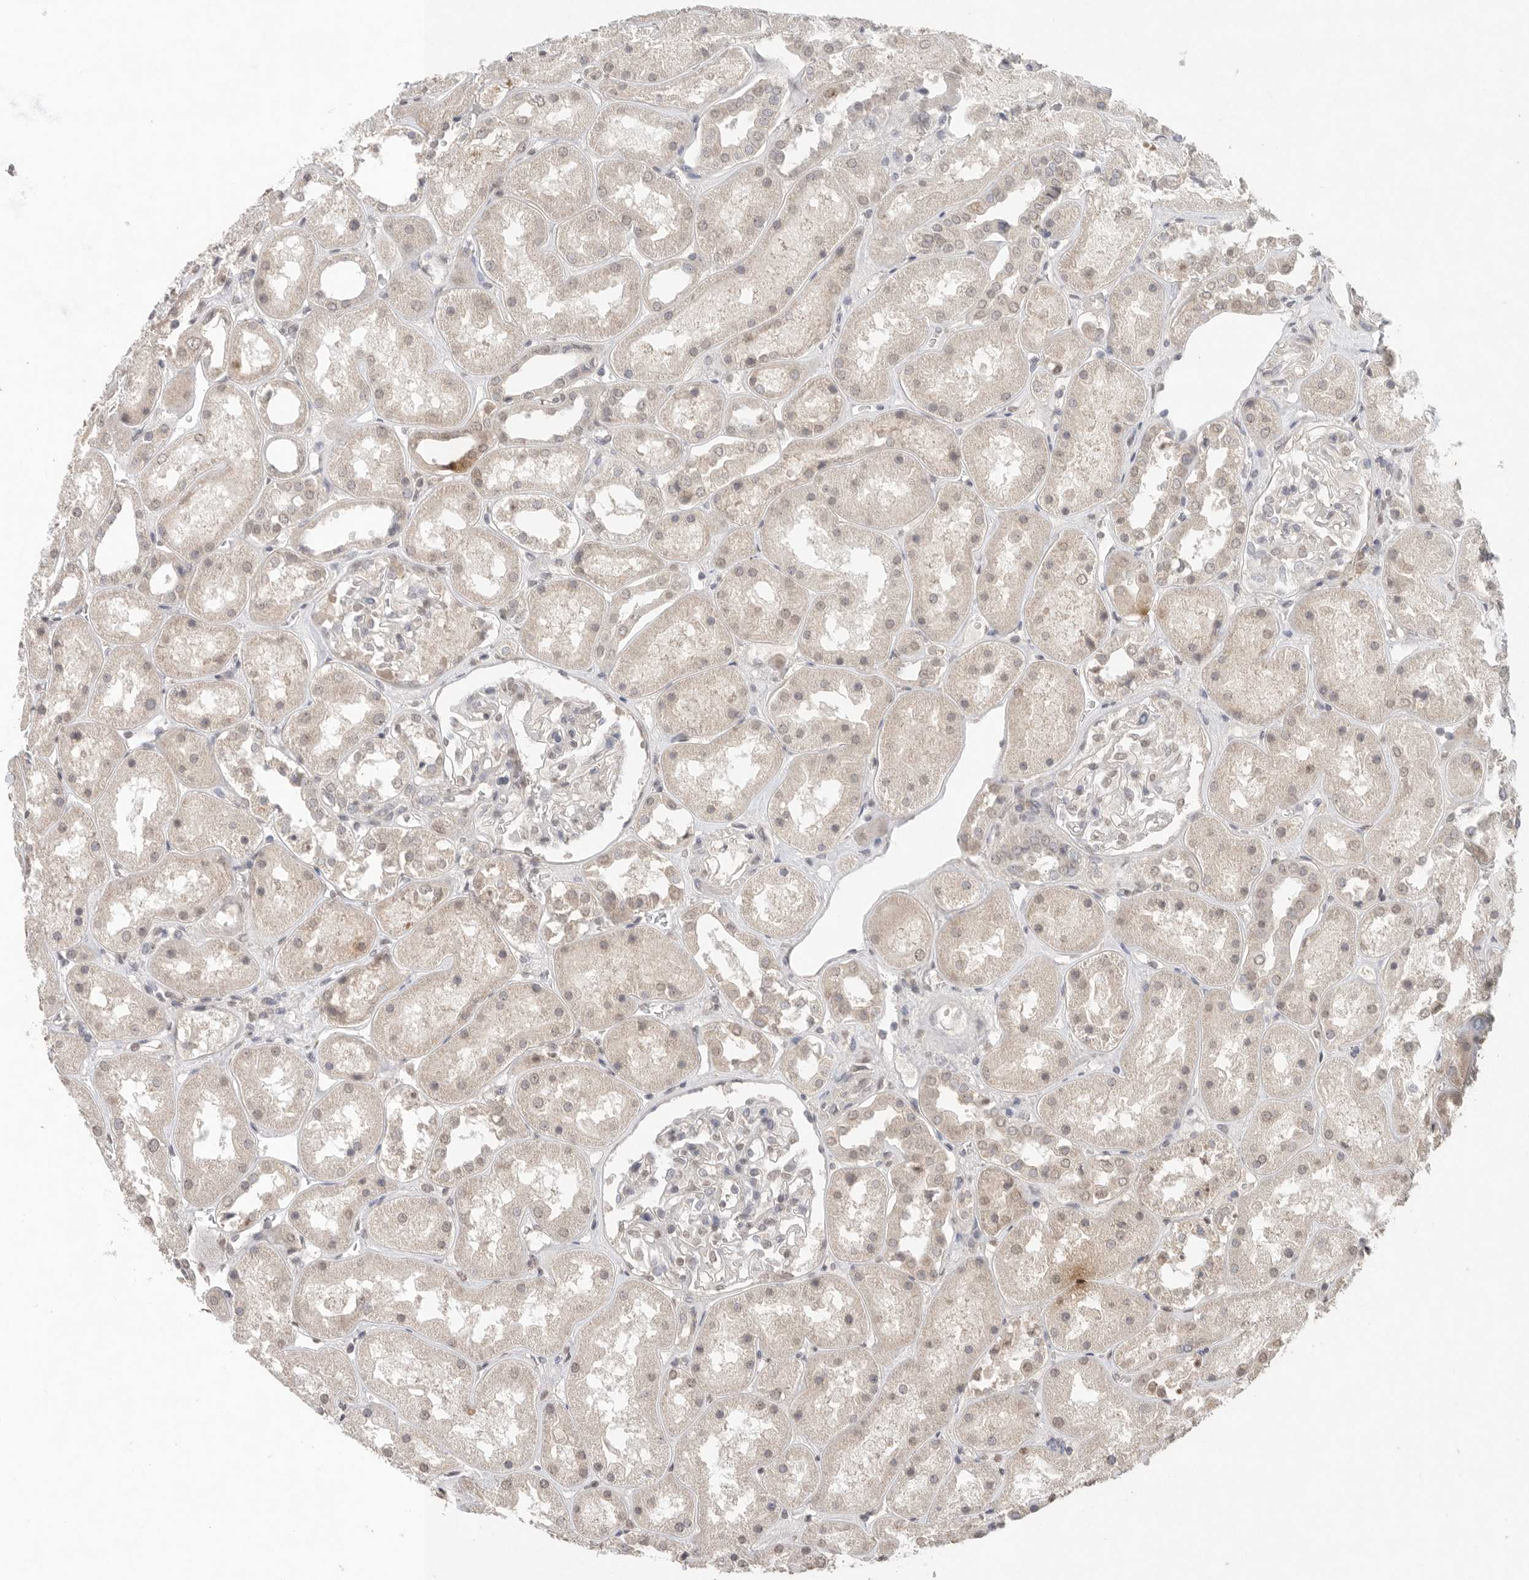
{"staining": {"intensity": "weak", "quantity": "<25%", "location": "nuclear"}, "tissue": "kidney", "cell_type": "Cells in glomeruli", "image_type": "normal", "snomed": [{"axis": "morphology", "description": "Normal tissue, NOS"}, {"axis": "topography", "description": "Kidney"}], "caption": "This histopathology image is of normal kidney stained with immunohistochemistry to label a protein in brown with the nuclei are counter-stained blue. There is no positivity in cells in glomeruli.", "gene": "KLK5", "patient": {"sex": "male", "age": 70}}